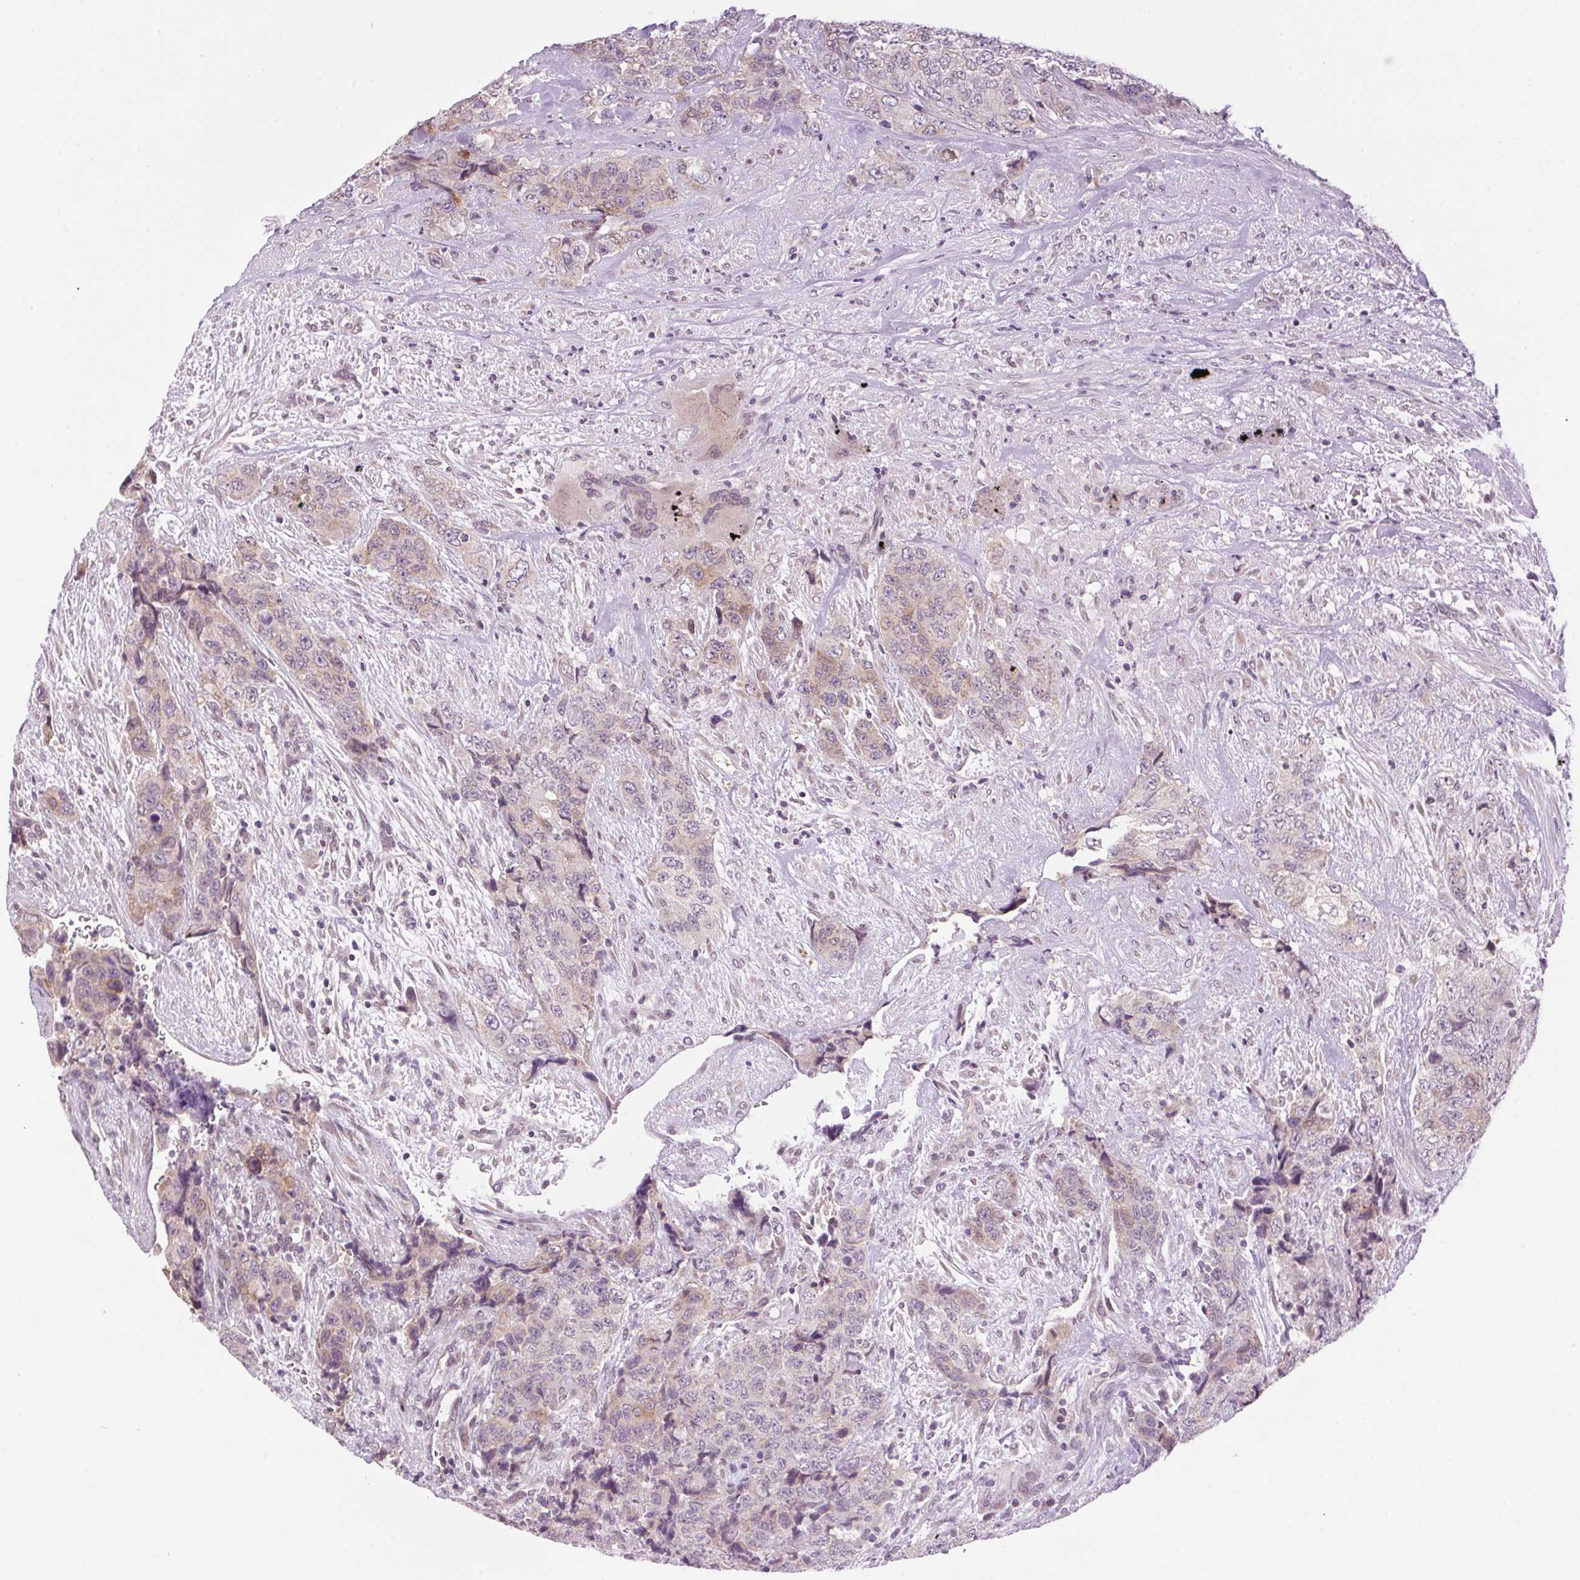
{"staining": {"intensity": "weak", "quantity": "<25%", "location": "cytoplasmic/membranous"}, "tissue": "urothelial cancer", "cell_type": "Tumor cells", "image_type": "cancer", "snomed": [{"axis": "morphology", "description": "Urothelial carcinoma, High grade"}, {"axis": "topography", "description": "Urinary bladder"}], "caption": "Photomicrograph shows no protein expression in tumor cells of high-grade urothelial carcinoma tissue.", "gene": "SMIM13", "patient": {"sex": "female", "age": 78}}